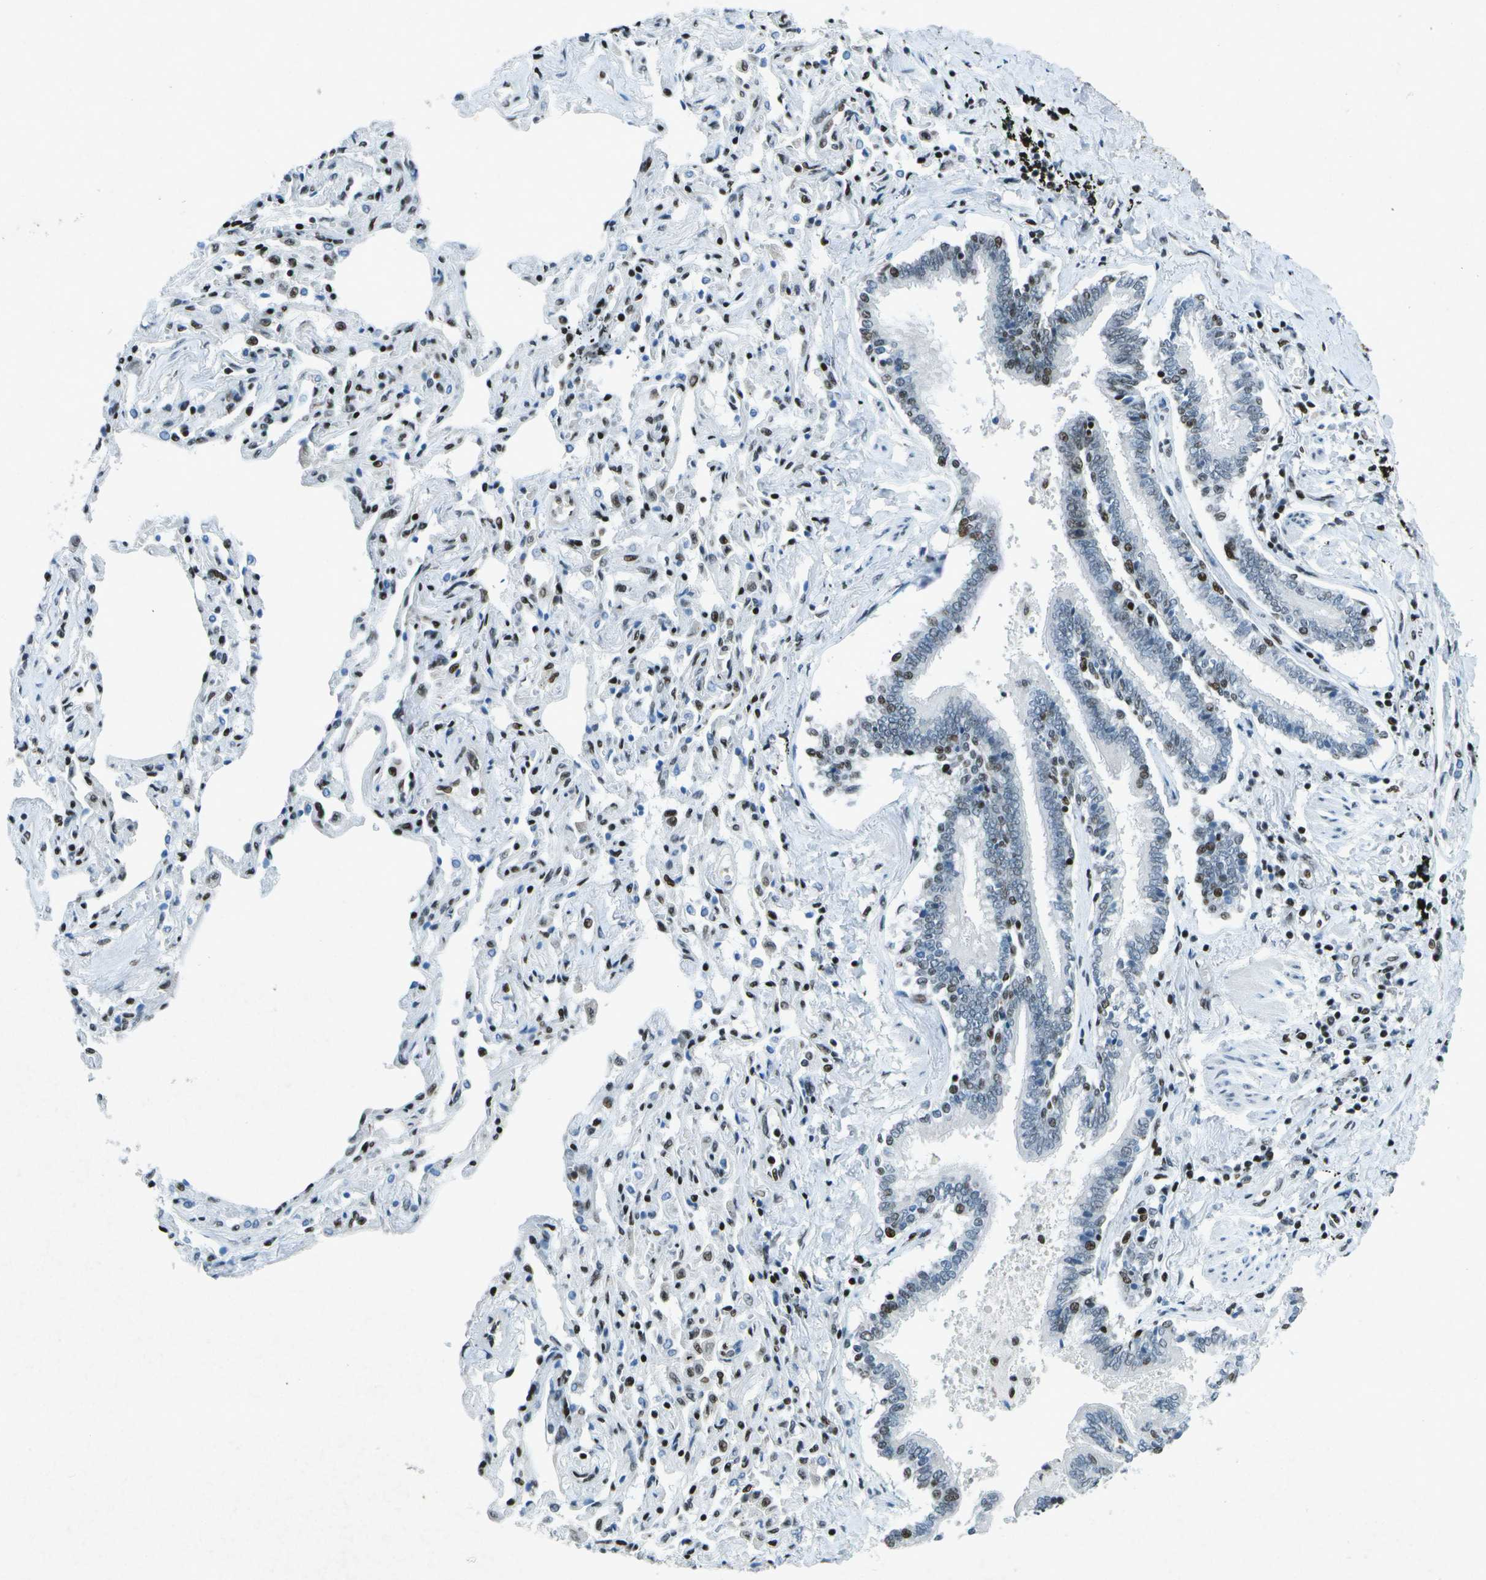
{"staining": {"intensity": "strong", "quantity": "25%-75%", "location": "cytoplasmic/membranous,nuclear"}, "tissue": "bronchus", "cell_type": "Respiratory epithelial cells", "image_type": "normal", "snomed": [{"axis": "morphology", "description": "Normal tissue, NOS"}, {"axis": "topography", "description": "Bronchus"}, {"axis": "topography", "description": "Lung"}], "caption": "DAB (3,3'-diaminobenzidine) immunohistochemical staining of benign bronchus exhibits strong cytoplasmic/membranous,nuclear protein staining in approximately 25%-75% of respiratory epithelial cells.", "gene": "MTA2", "patient": {"sex": "male", "age": 64}}